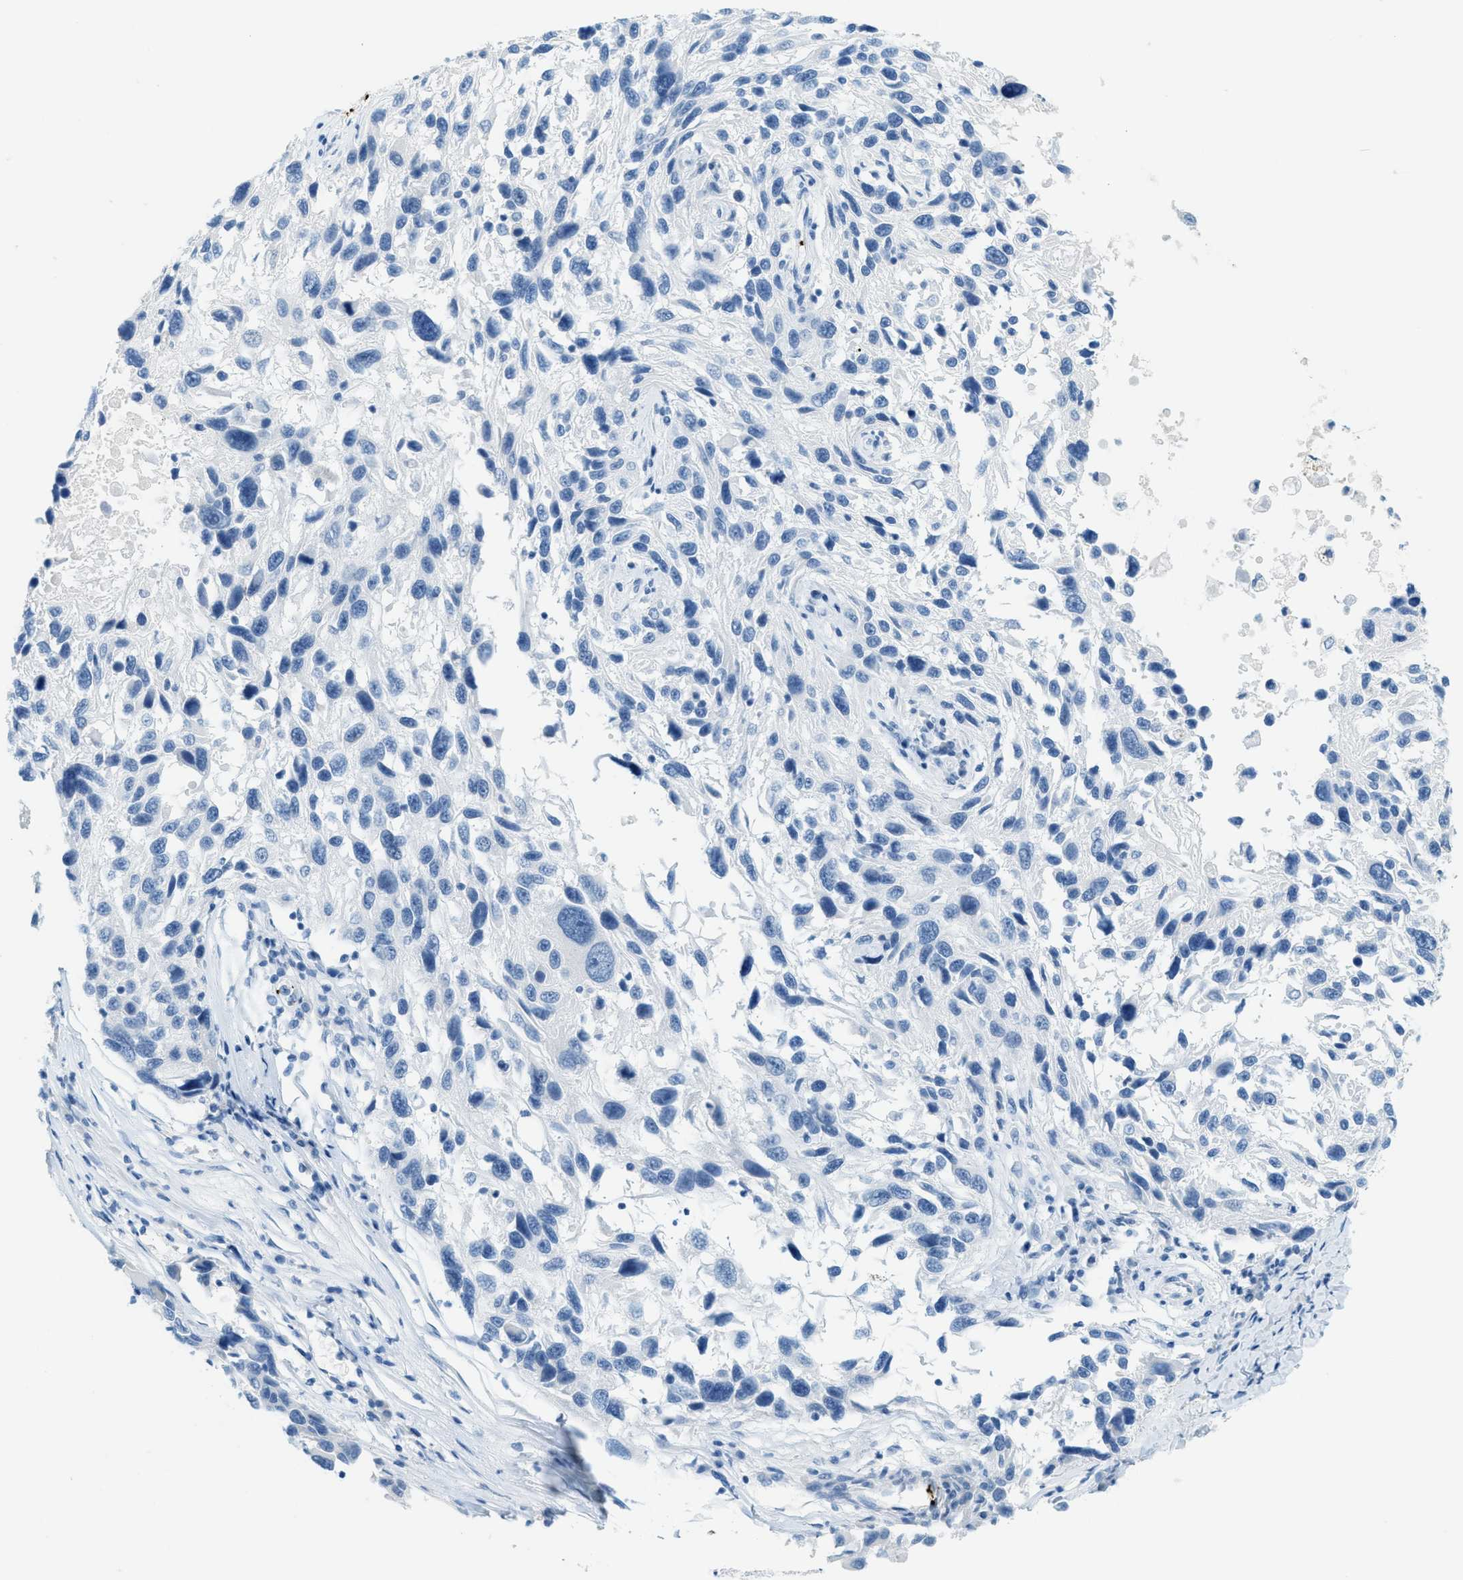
{"staining": {"intensity": "negative", "quantity": "none", "location": "none"}, "tissue": "melanoma", "cell_type": "Tumor cells", "image_type": "cancer", "snomed": [{"axis": "morphology", "description": "Malignant melanoma, NOS"}, {"axis": "topography", "description": "Skin"}], "caption": "This is a micrograph of immunohistochemistry staining of melanoma, which shows no positivity in tumor cells.", "gene": "PPBP", "patient": {"sex": "male", "age": 53}}